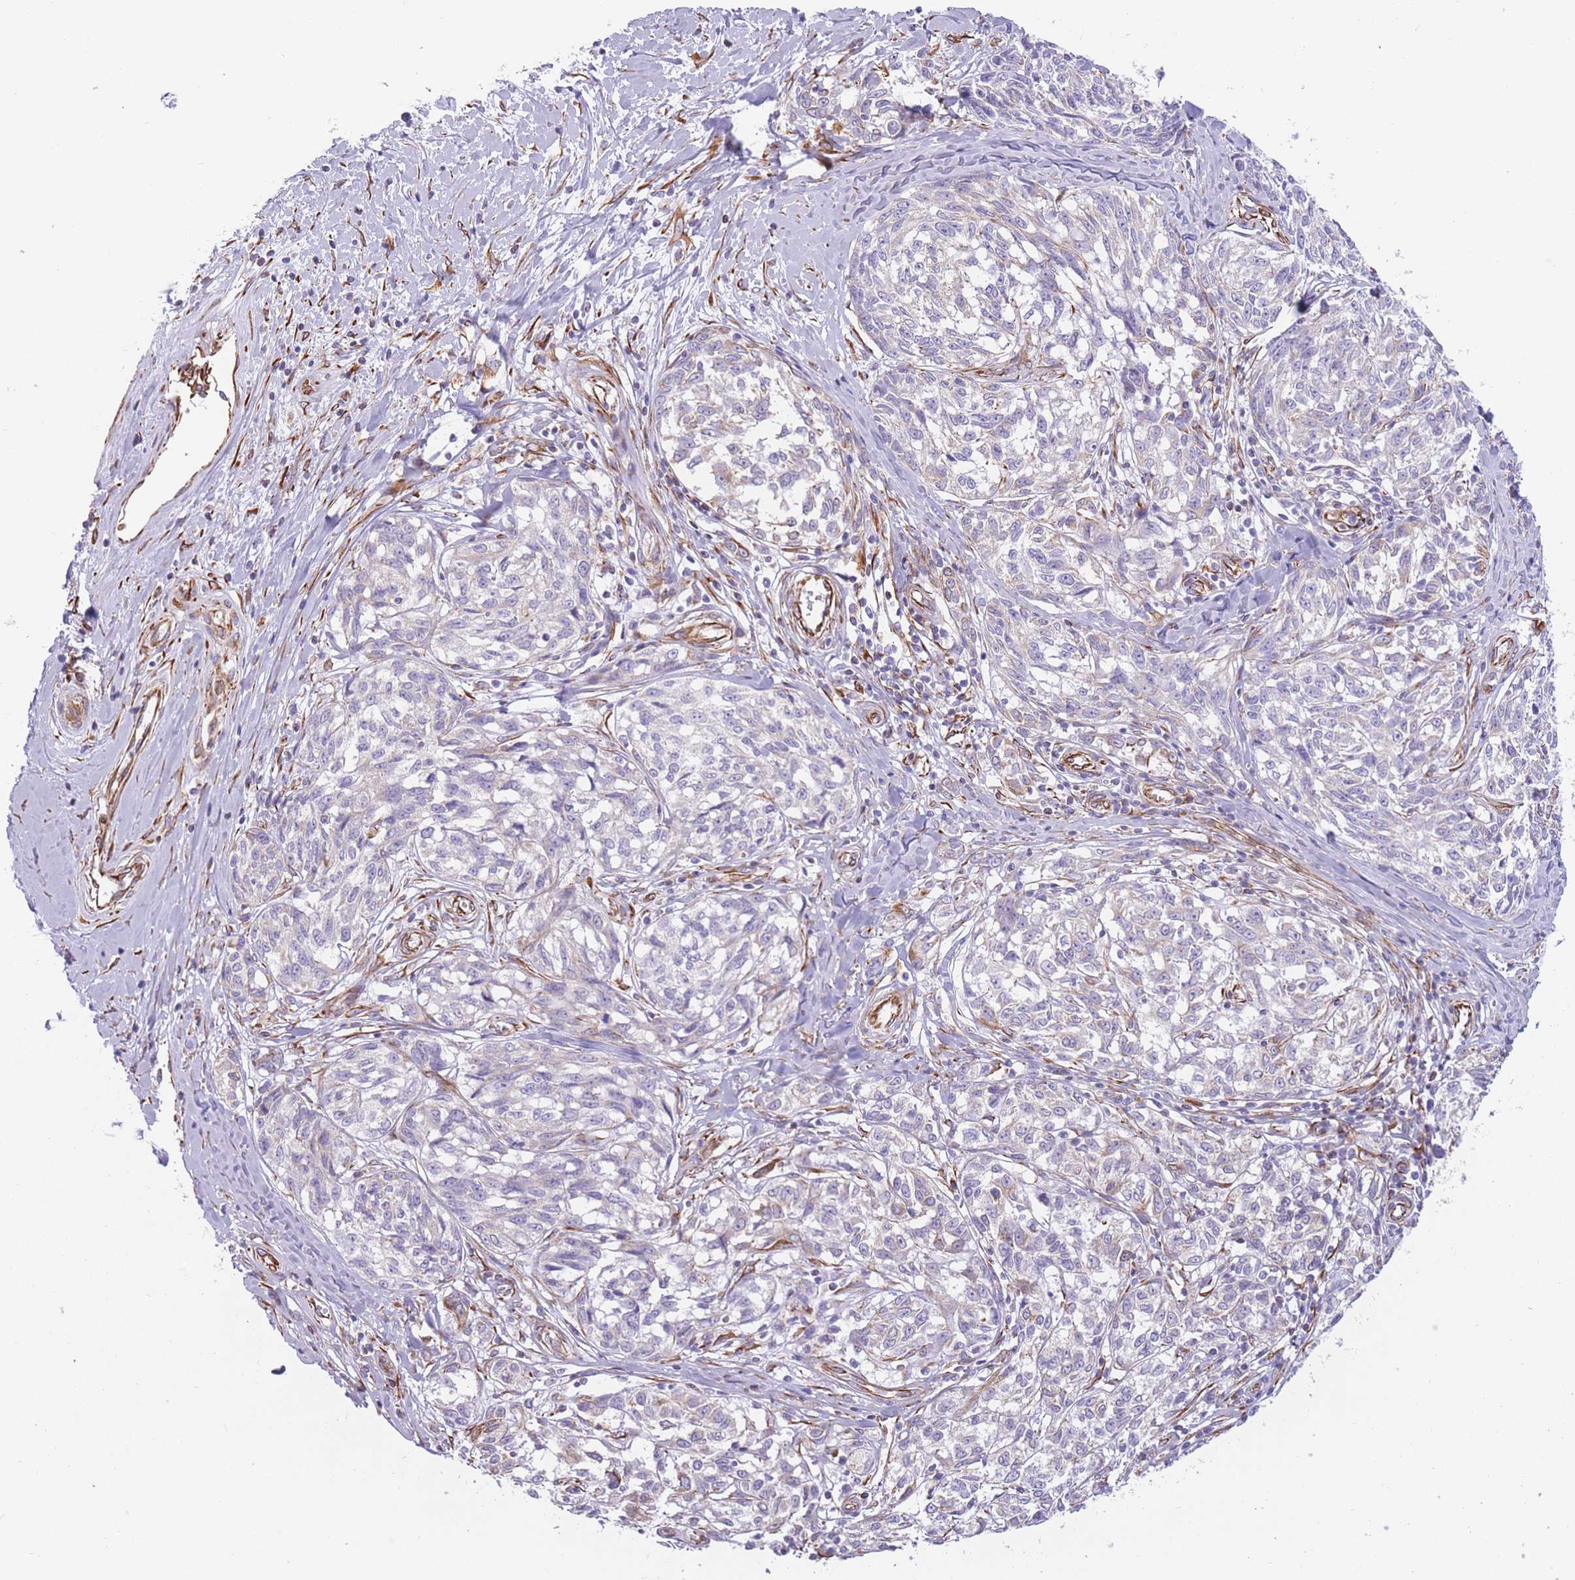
{"staining": {"intensity": "negative", "quantity": "none", "location": "none"}, "tissue": "melanoma", "cell_type": "Tumor cells", "image_type": "cancer", "snomed": [{"axis": "morphology", "description": "Normal tissue, NOS"}, {"axis": "morphology", "description": "Malignant melanoma, NOS"}, {"axis": "topography", "description": "Skin"}], "caption": "The histopathology image demonstrates no staining of tumor cells in malignant melanoma.", "gene": "PTCD1", "patient": {"sex": "female", "age": 64}}